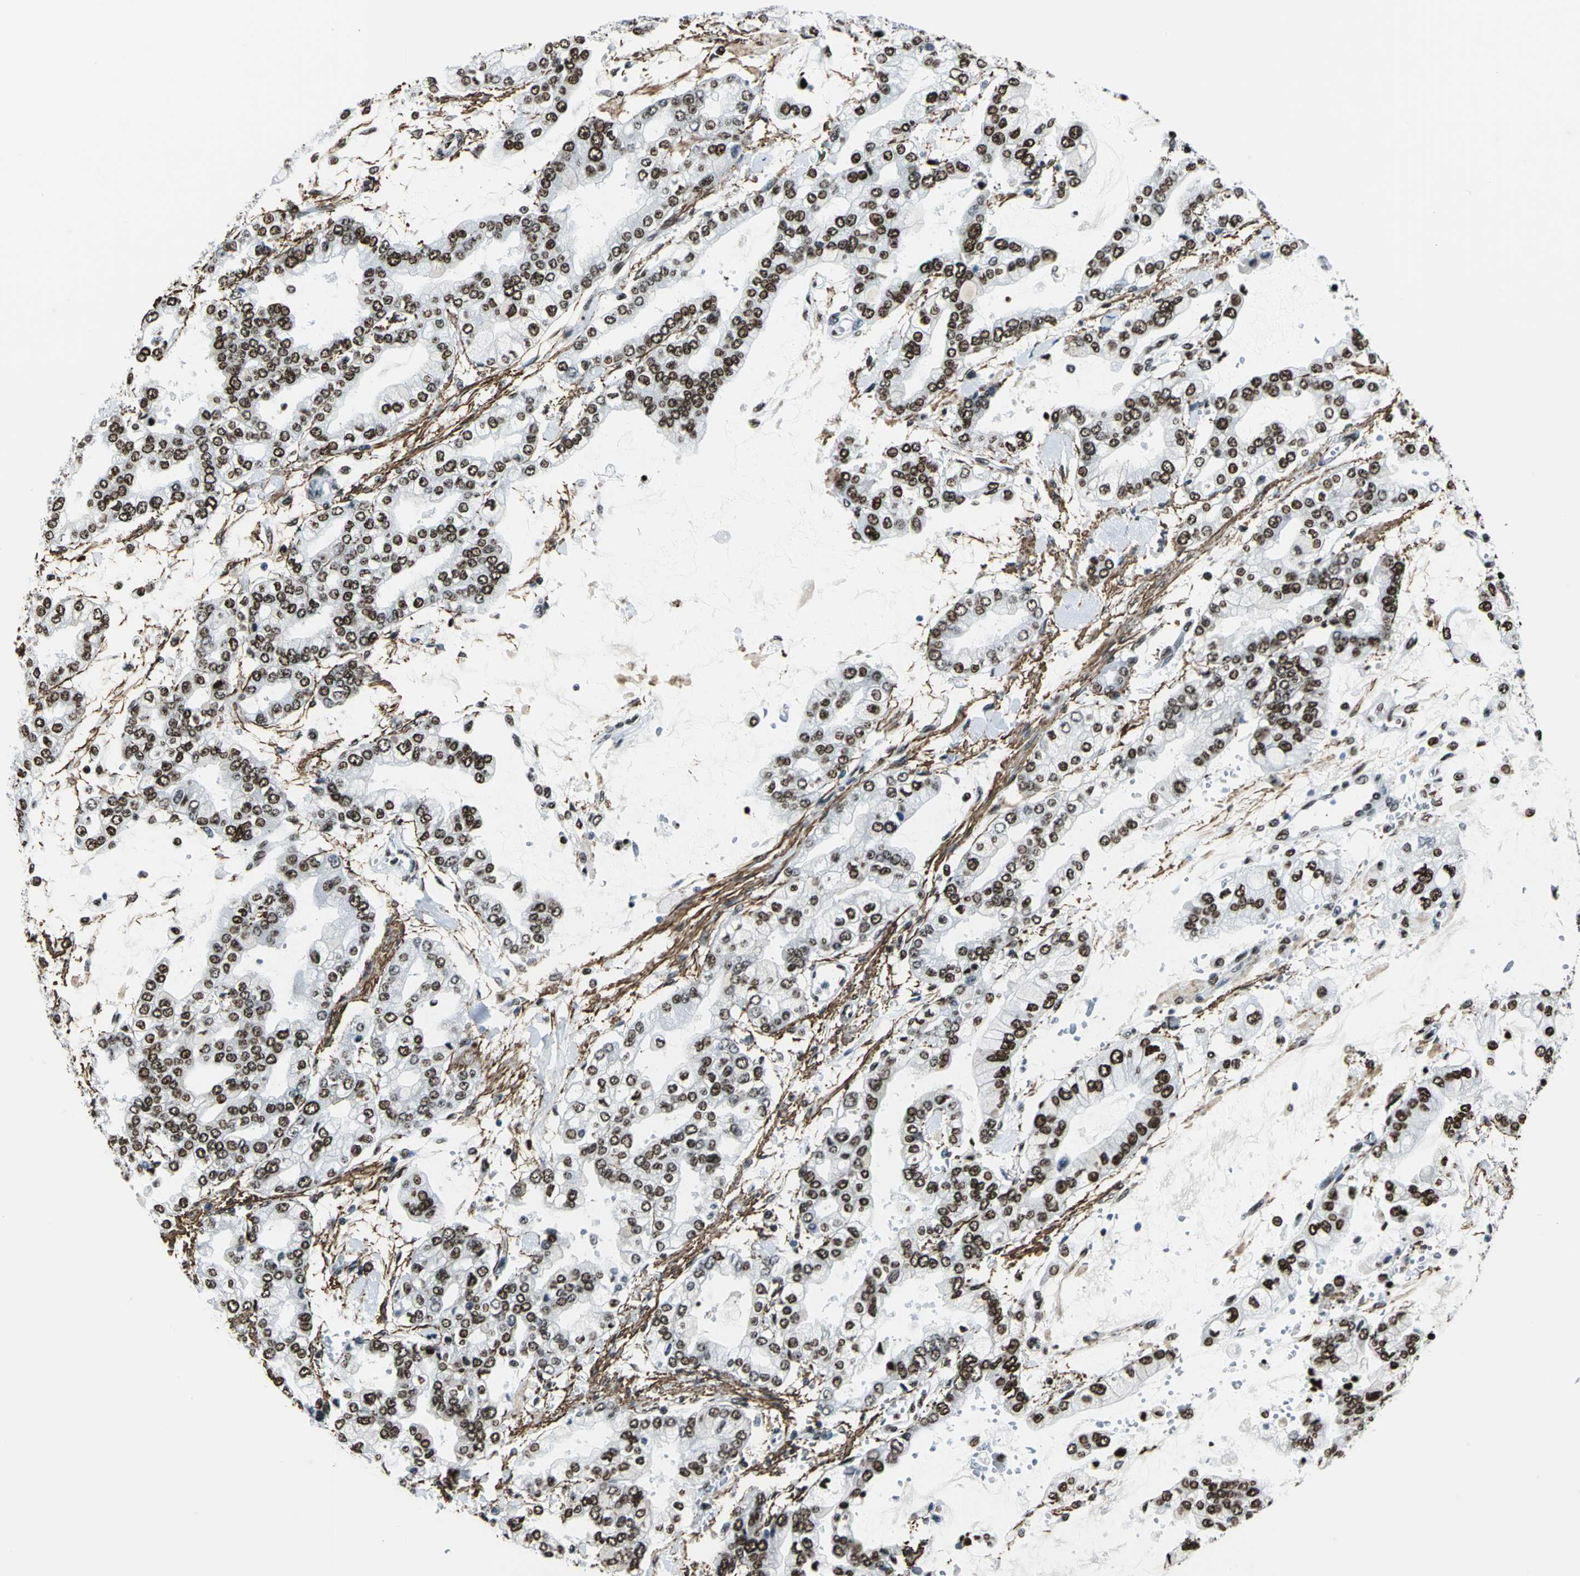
{"staining": {"intensity": "strong", "quantity": ">75%", "location": "nuclear"}, "tissue": "stomach cancer", "cell_type": "Tumor cells", "image_type": "cancer", "snomed": [{"axis": "morphology", "description": "Normal tissue, NOS"}, {"axis": "morphology", "description": "Adenocarcinoma, NOS"}, {"axis": "topography", "description": "Stomach, upper"}, {"axis": "topography", "description": "Stomach"}], "caption": "High-magnification brightfield microscopy of adenocarcinoma (stomach) stained with DAB (brown) and counterstained with hematoxylin (blue). tumor cells exhibit strong nuclear staining is present in approximately>75% of cells.", "gene": "APEX1", "patient": {"sex": "male", "age": 76}}